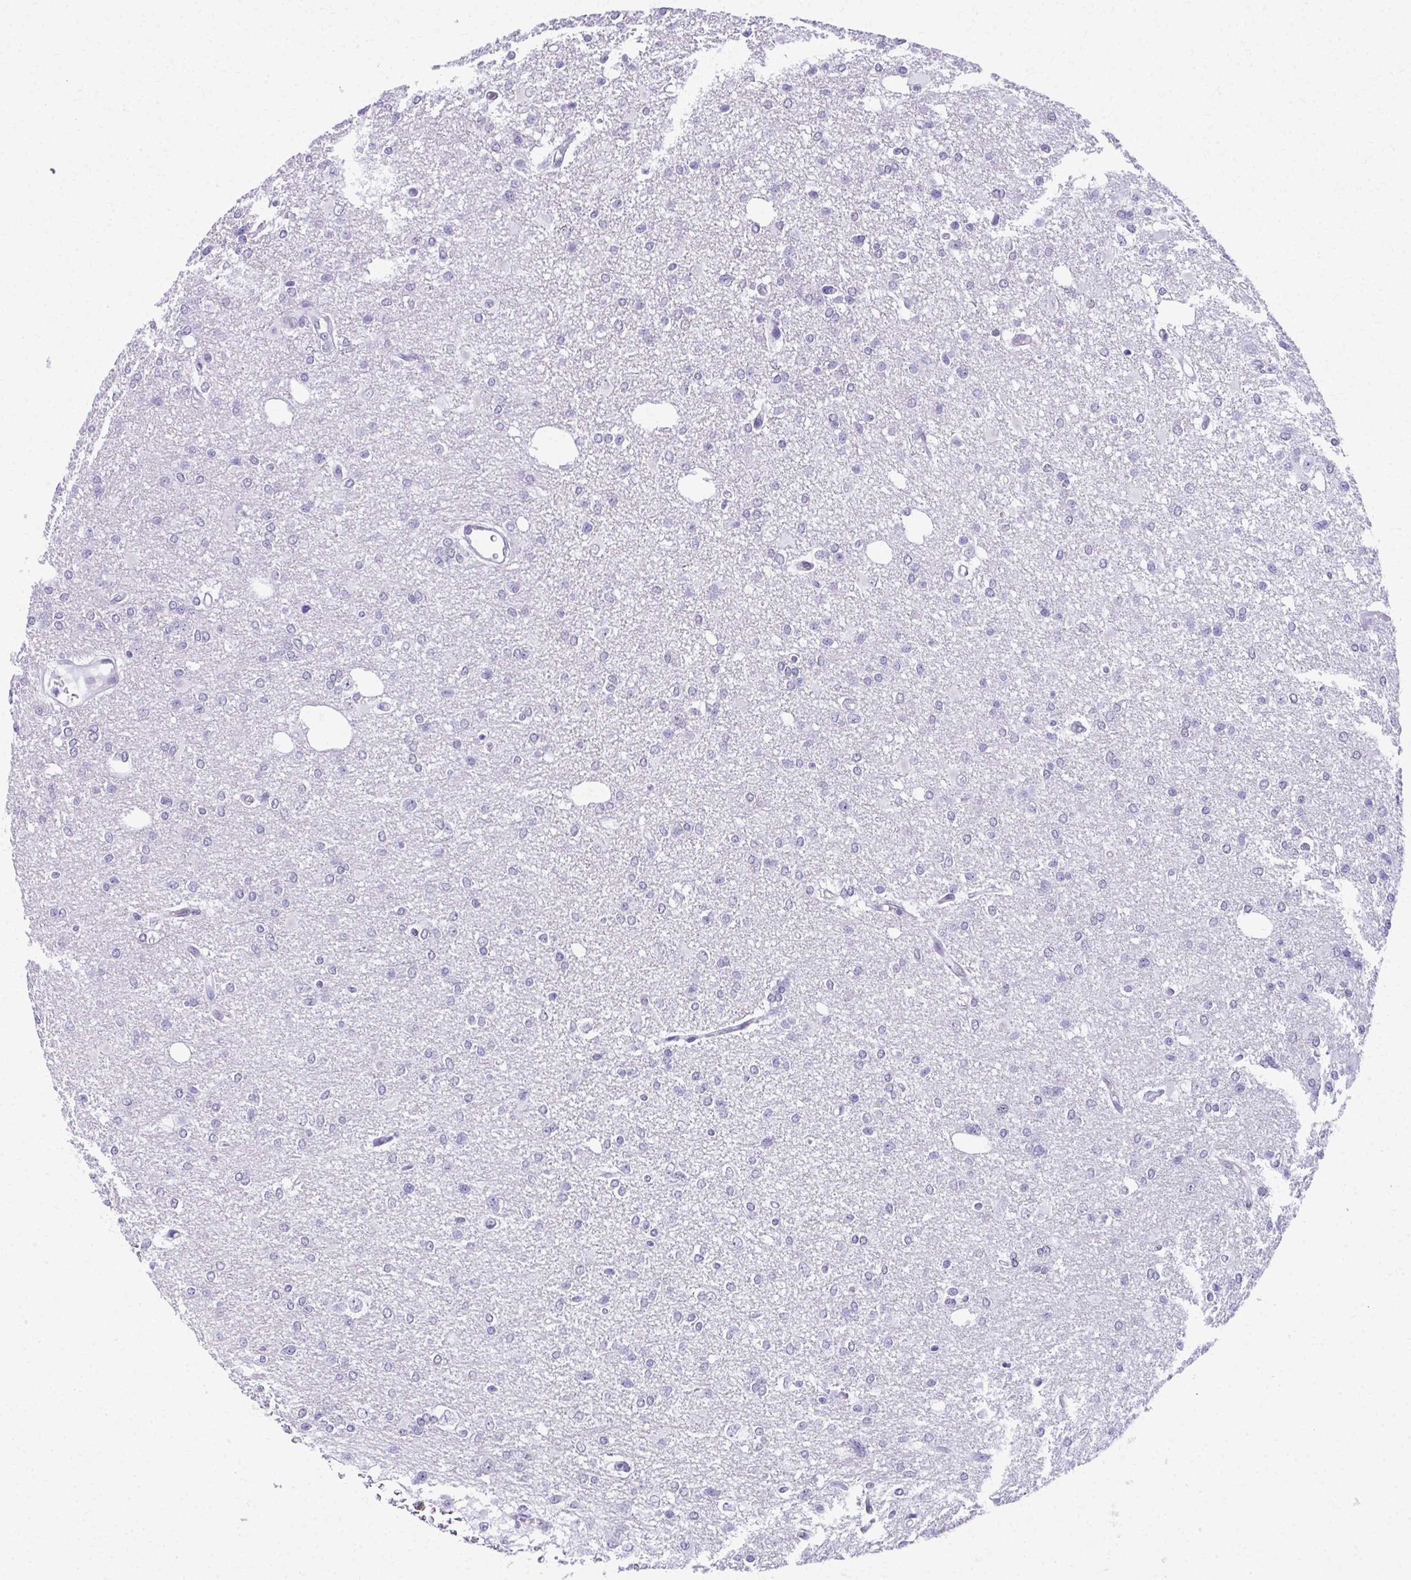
{"staining": {"intensity": "negative", "quantity": "none", "location": "none"}, "tissue": "glioma", "cell_type": "Tumor cells", "image_type": "cancer", "snomed": [{"axis": "morphology", "description": "Glioma, malignant, Low grade"}, {"axis": "topography", "description": "Brain"}], "caption": "IHC of human glioma reveals no staining in tumor cells.", "gene": "SCLY", "patient": {"sex": "male", "age": 26}}